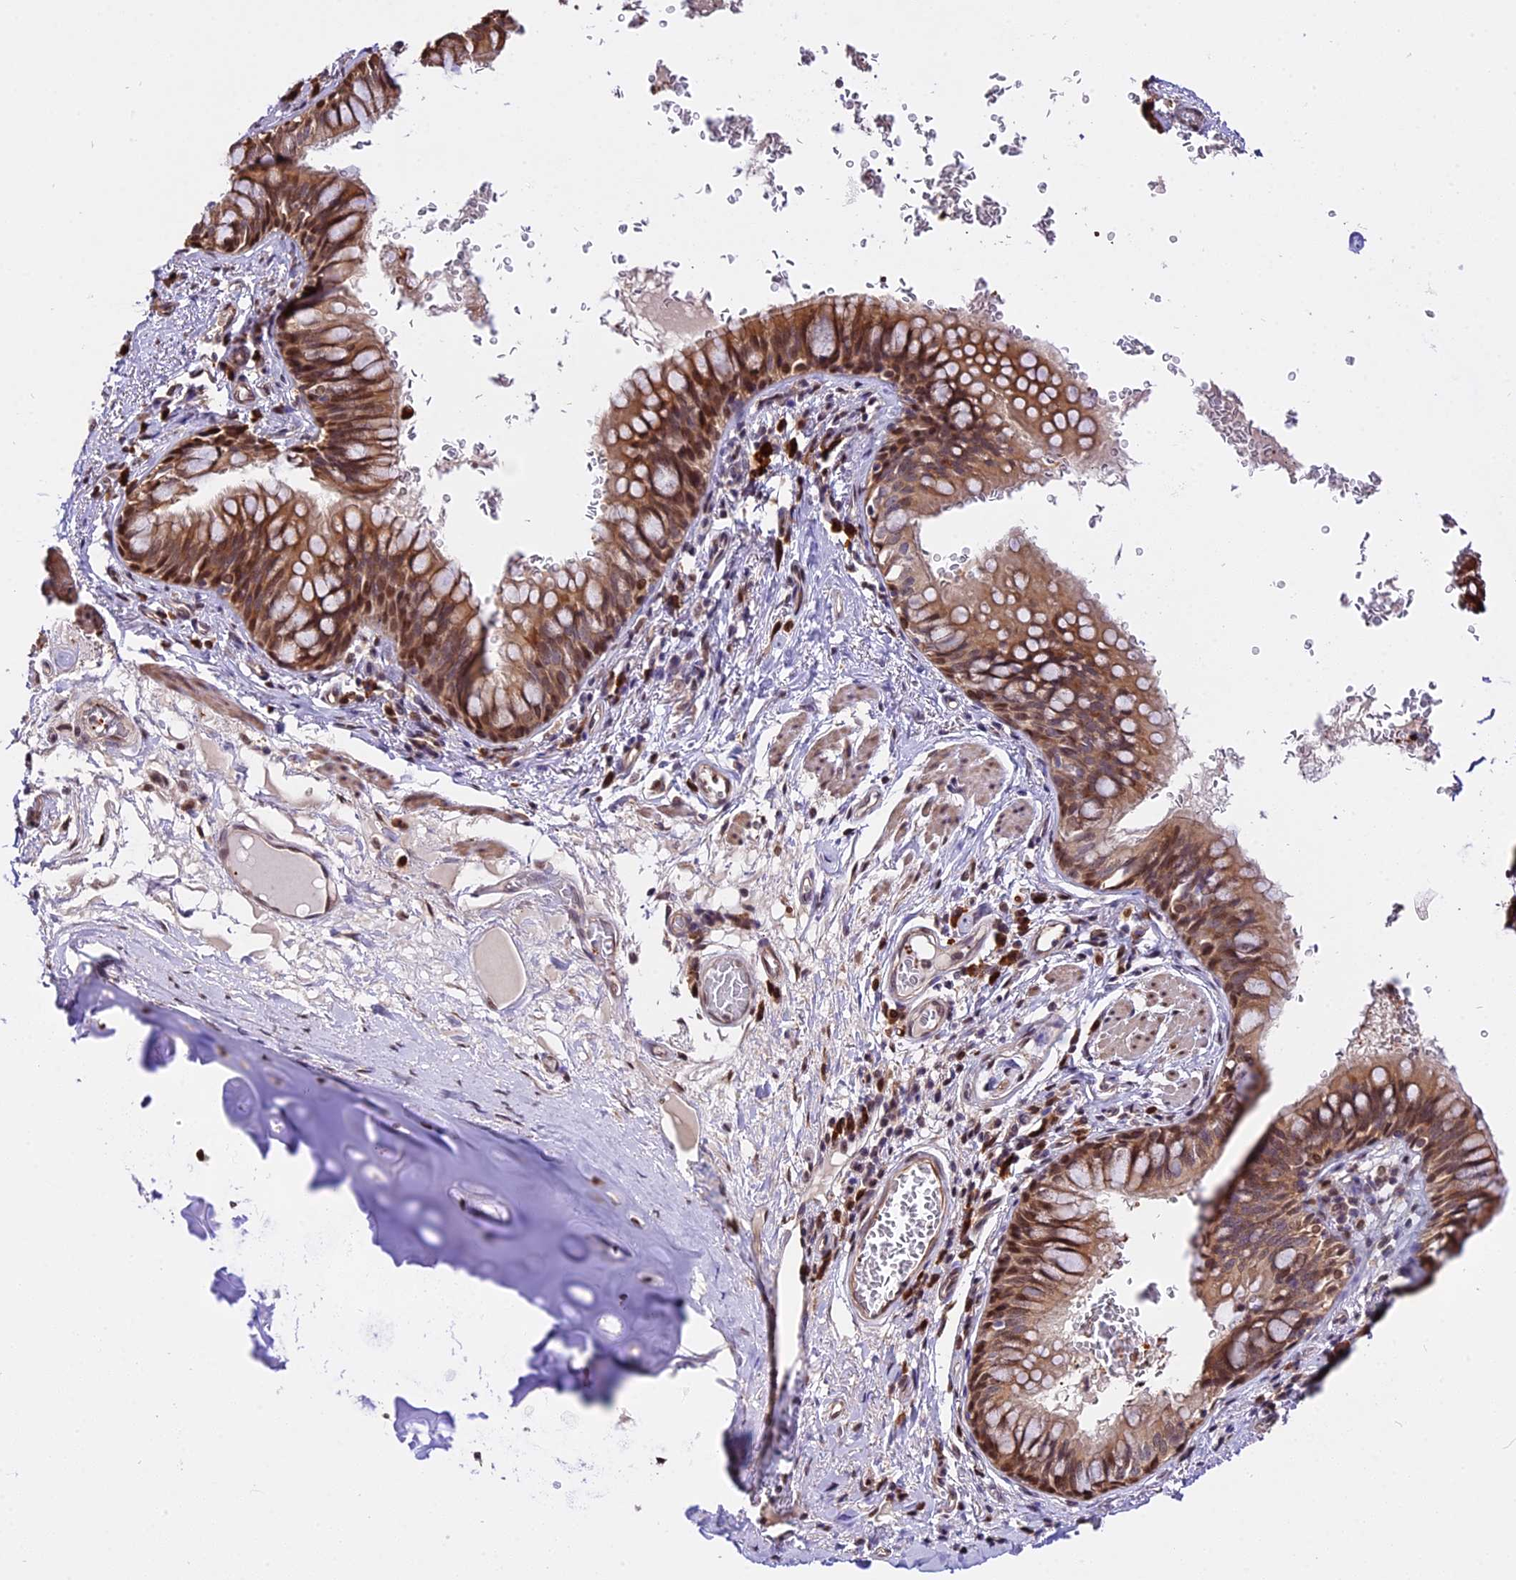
{"staining": {"intensity": "moderate", "quantity": ">75%", "location": "cytoplasmic/membranous,nuclear"}, "tissue": "bronchus", "cell_type": "Respiratory epithelial cells", "image_type": "normal", "snomed": [{"axis": "morphology", "description": "Normal tissue, NOS"}, {"axis": "topography", "description": "Cartilage tissue"}, {"axis": "topography", "description": "Bronchus"}], "caption": "IHC (DAB) staining of unremarkable human bronchus exhibits moderate cytoplasmic/membranous,nuclear protein expression in about >75% of respiratory epithelial cells.", "gene": "HERPUD1", "patient": {"sex": "female", "age": 36}}